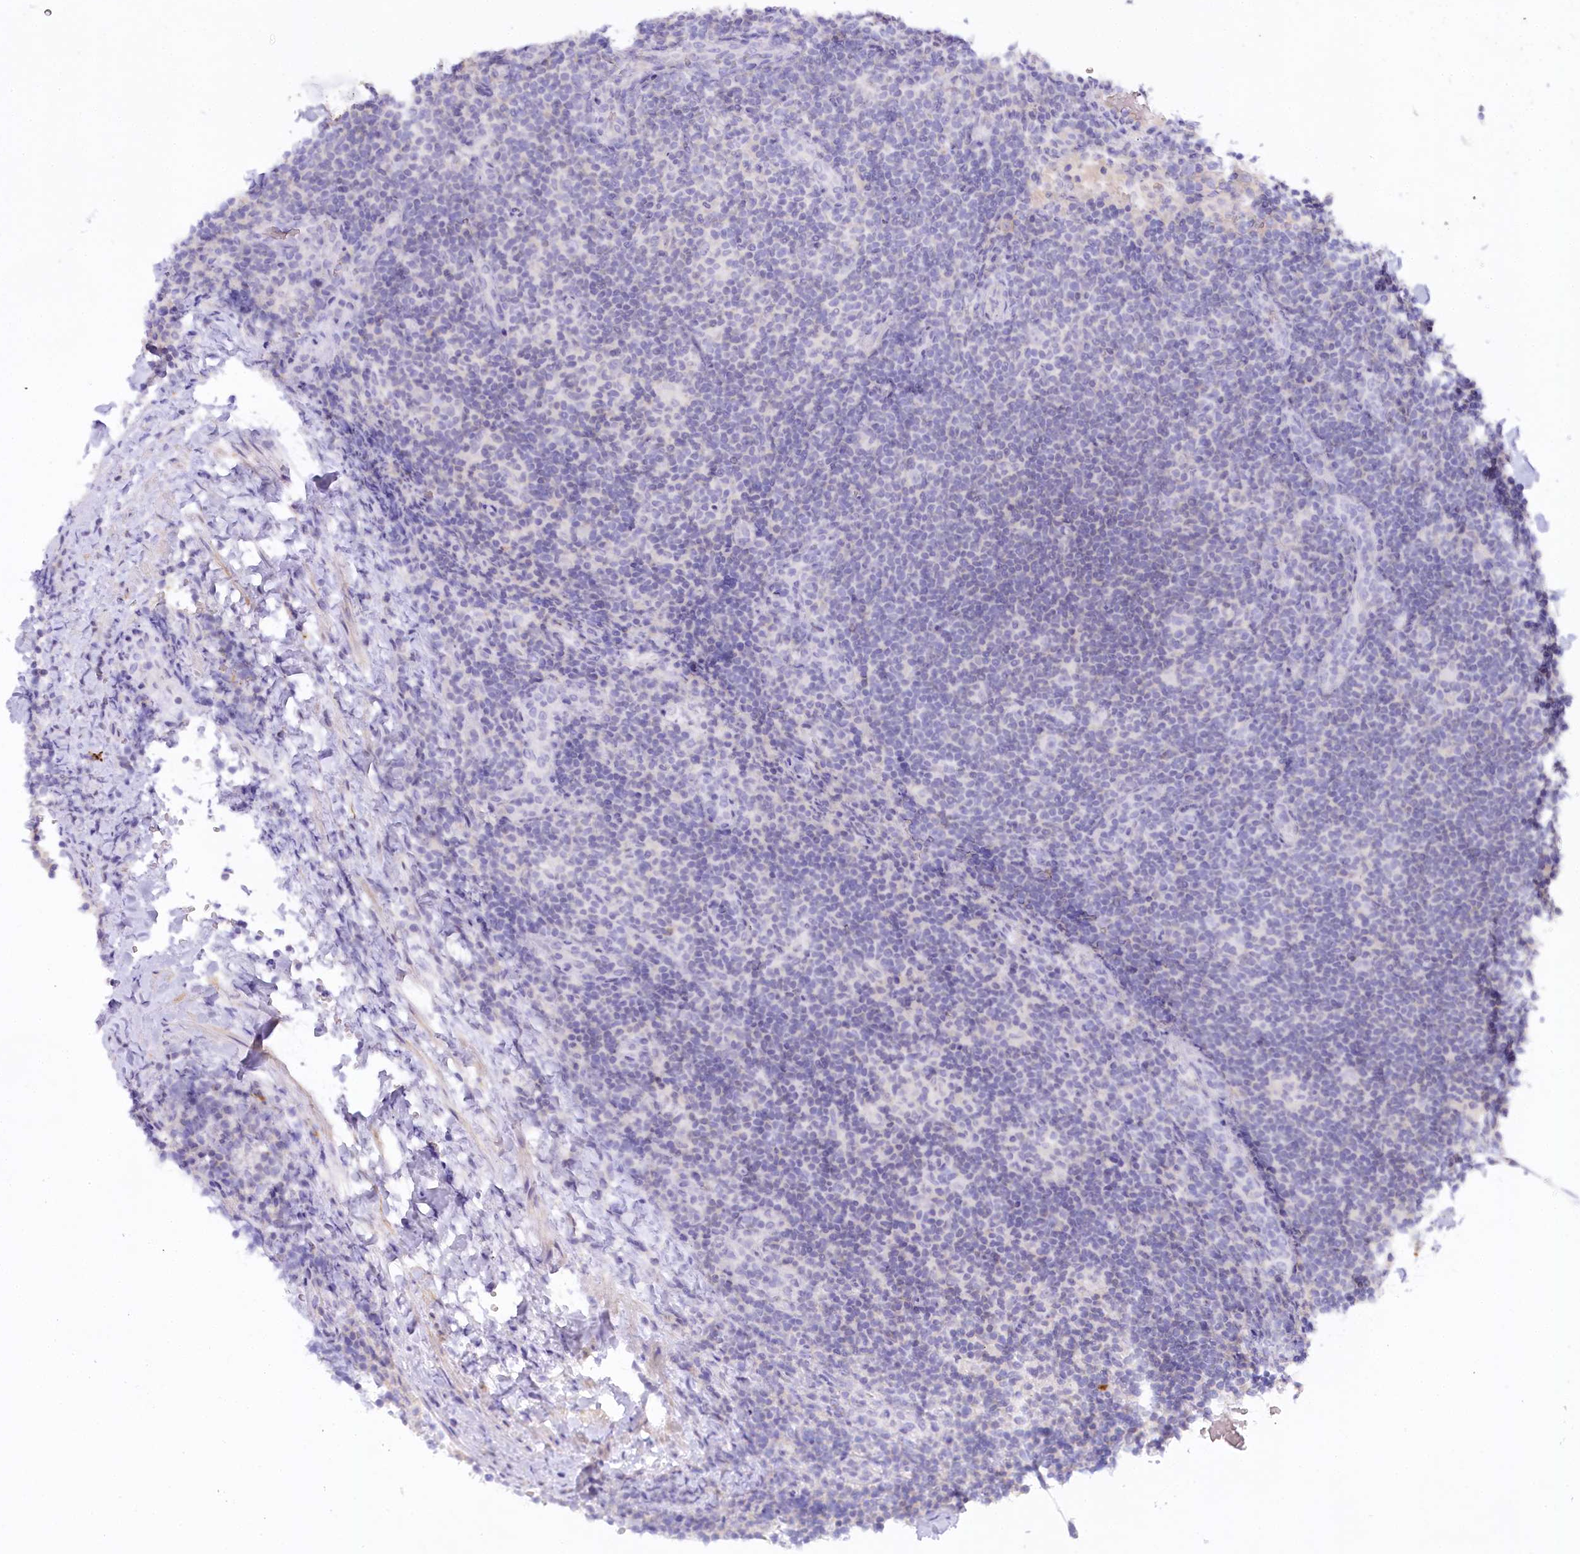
{"staining": {"intensity": "negative", "quantity": "none", "location": "none"}, "tissue": "lymphoma", "cell_type": "Tumor cells", "image_type": "cancer", "snomed": [{"axis": "morphology", "description": "Hodgkin's disease, NOS"}, {"axis": "topography", "description": "Lymph node"}], "caption": "Immunohistochemistry of Hodgkin's disease shows no staining in tumor cells. (Brightfield microscopy of DAB (3,3'-diaminobenzidine) immunohistochemistry (IHC) at high magnification).", "gene": "MYOZ1", "patient": {"sex": "female", "age": 57}}